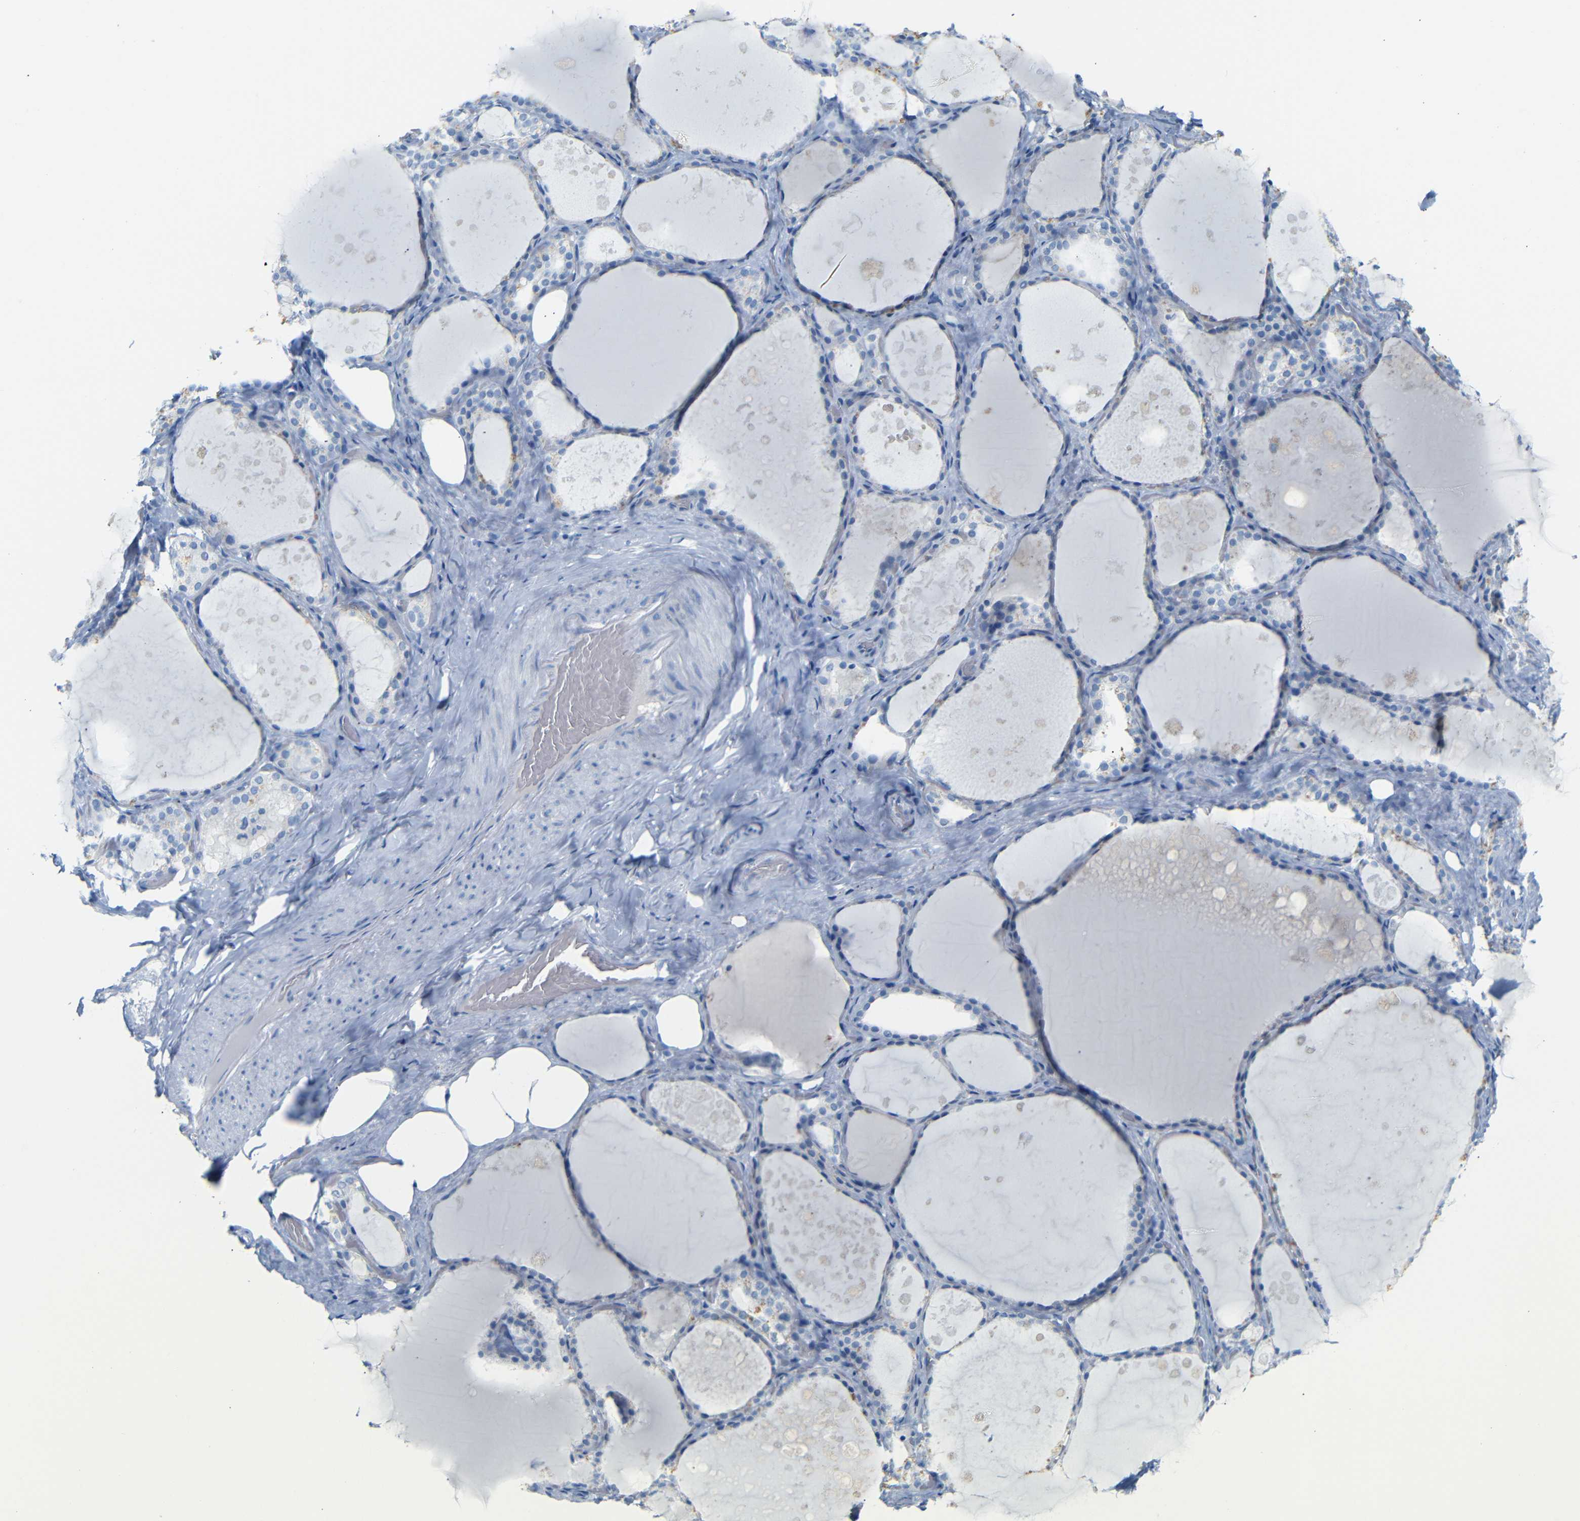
{"staining": {"intensity": "negative", "quantity": "none", "location": "none"}, "tissue": "thyroid gland", "cell_type": "Glandular cells", "image_type": "normal", "snomed": [{"axis": "morphology", "description": "Normal tissue, NOS"}, {"axis": "topography", "description": "Thyroid gland"}], "caption": "Thyroid gland was stained to show a protein in brown. There is no significant staining in glandular cells. The staining is performed using DAB (3,3'-diaminobenzidine) brown chromogen with nuclei counter-stained in using hematoxylin.", "gene": "DYNAP", "patient": {"sex": "male", "age": 61}}